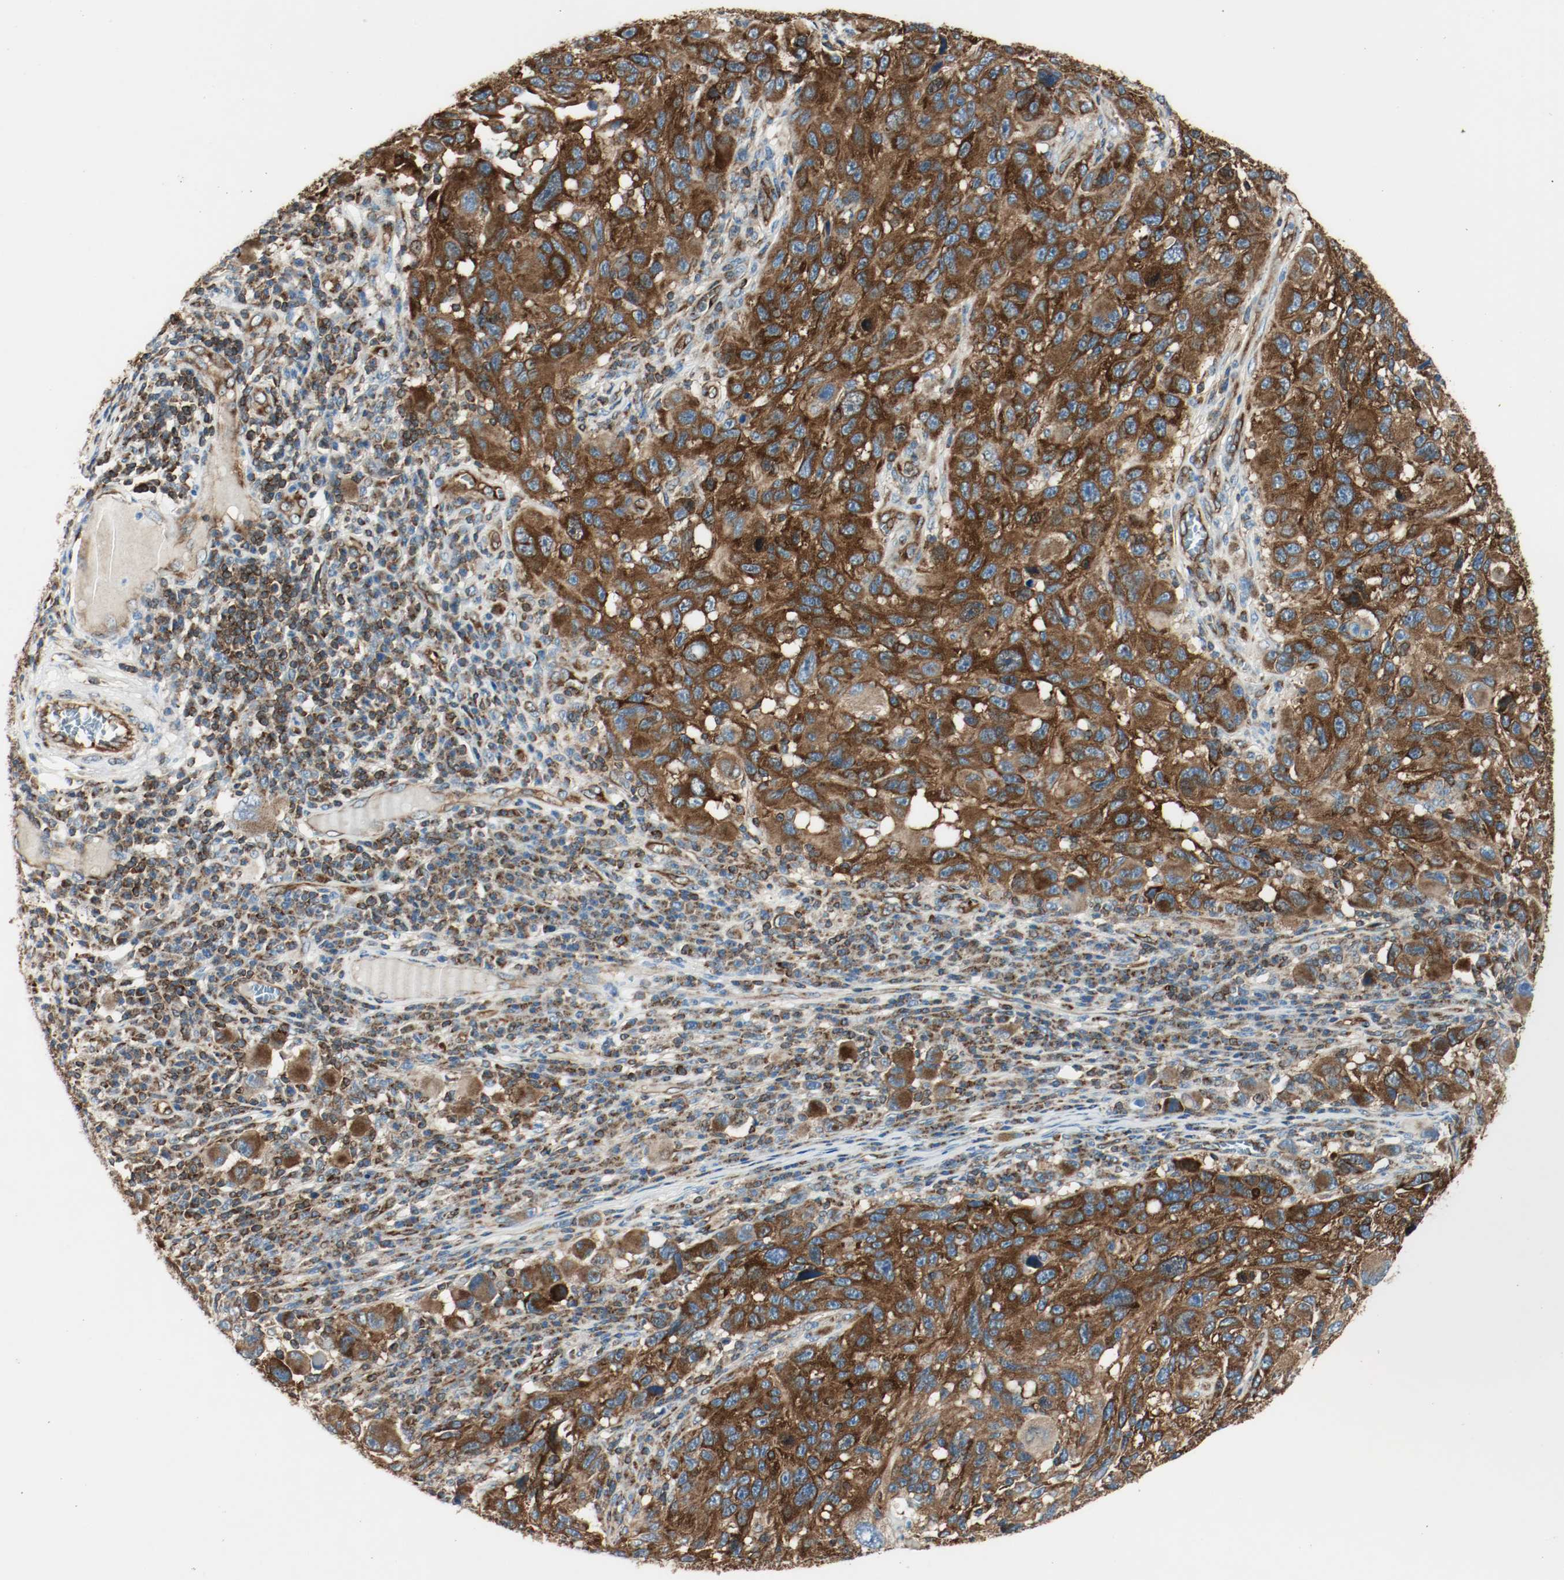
{"staining": {"intensity": "strong", "quantity": ">75%", "location": "cytoplasmic/membranous"}, "tissue": "melanoma", "cell_type": "Tumor cells", "image_type": "cancer", "snomed": [{"axis": "morphology", "description": "Malignant melanoma, NOS"}, {"axis": "topography", "description": "Skin"}], "caption": "A brown stain highlights strong cytoplasmic/membranous expression of a protein in human melanoma tumor cells.", "gene": "PLCG1", "patient": {"sex": "male", "age": 53}}